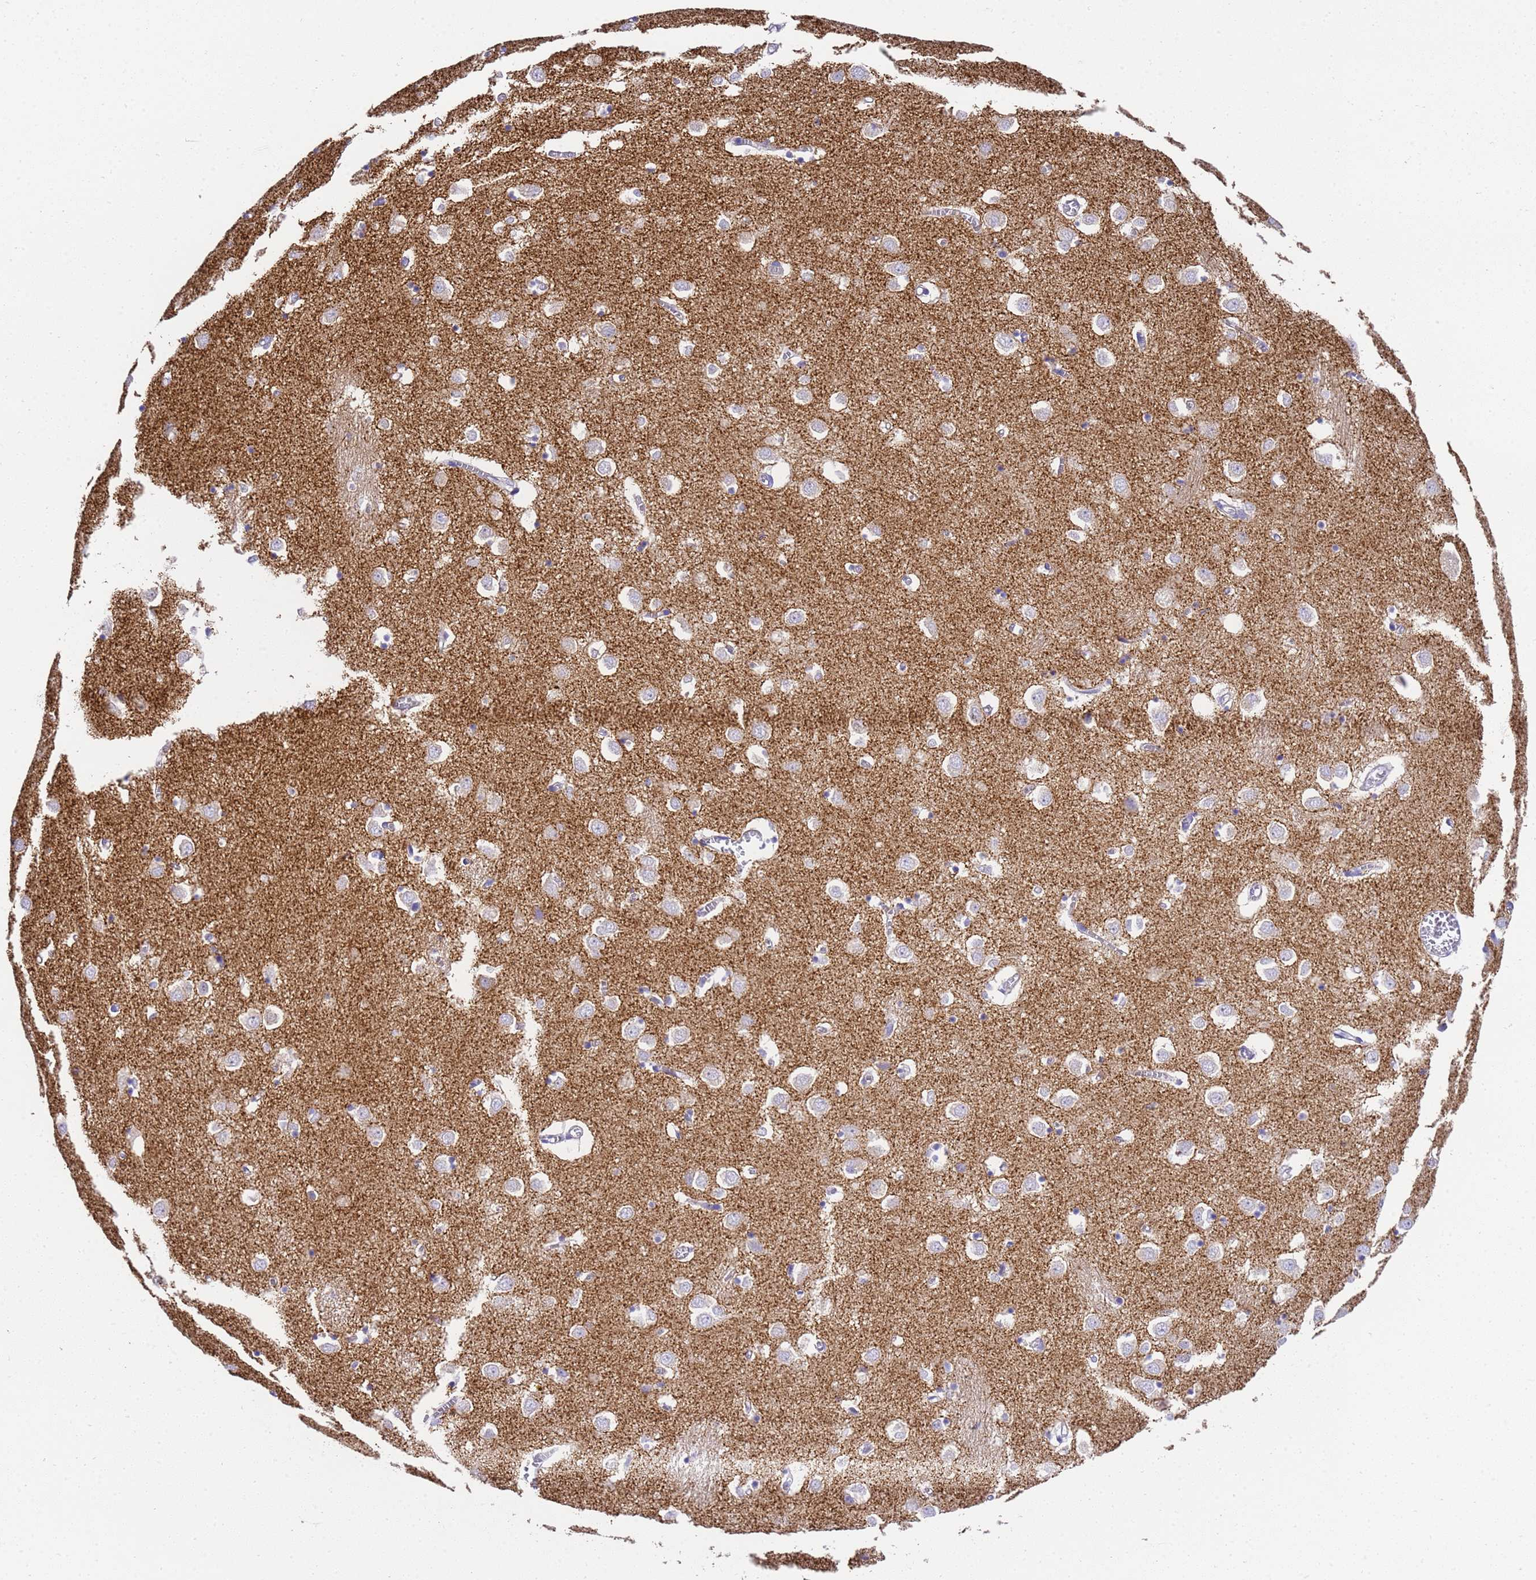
{"staining": {"intensity": "weak", "quantity": "<25%", "location": "cytoplasmic/membranous"}, "tissue": "caudate", "cell_type": "Glial cells", "image_type": "normal", "snomed": [{"axis": "morphology", "description": "Normal tissue, NOS"}, {"axis": "topography", "description": "Lateral ventricle wall"}], "caption": "The immunohistochemistry micrograph has no significant staining in glial cells of caudate.", "gene": "FAM72A", "patient": {"sex": "male", "age": 70}}